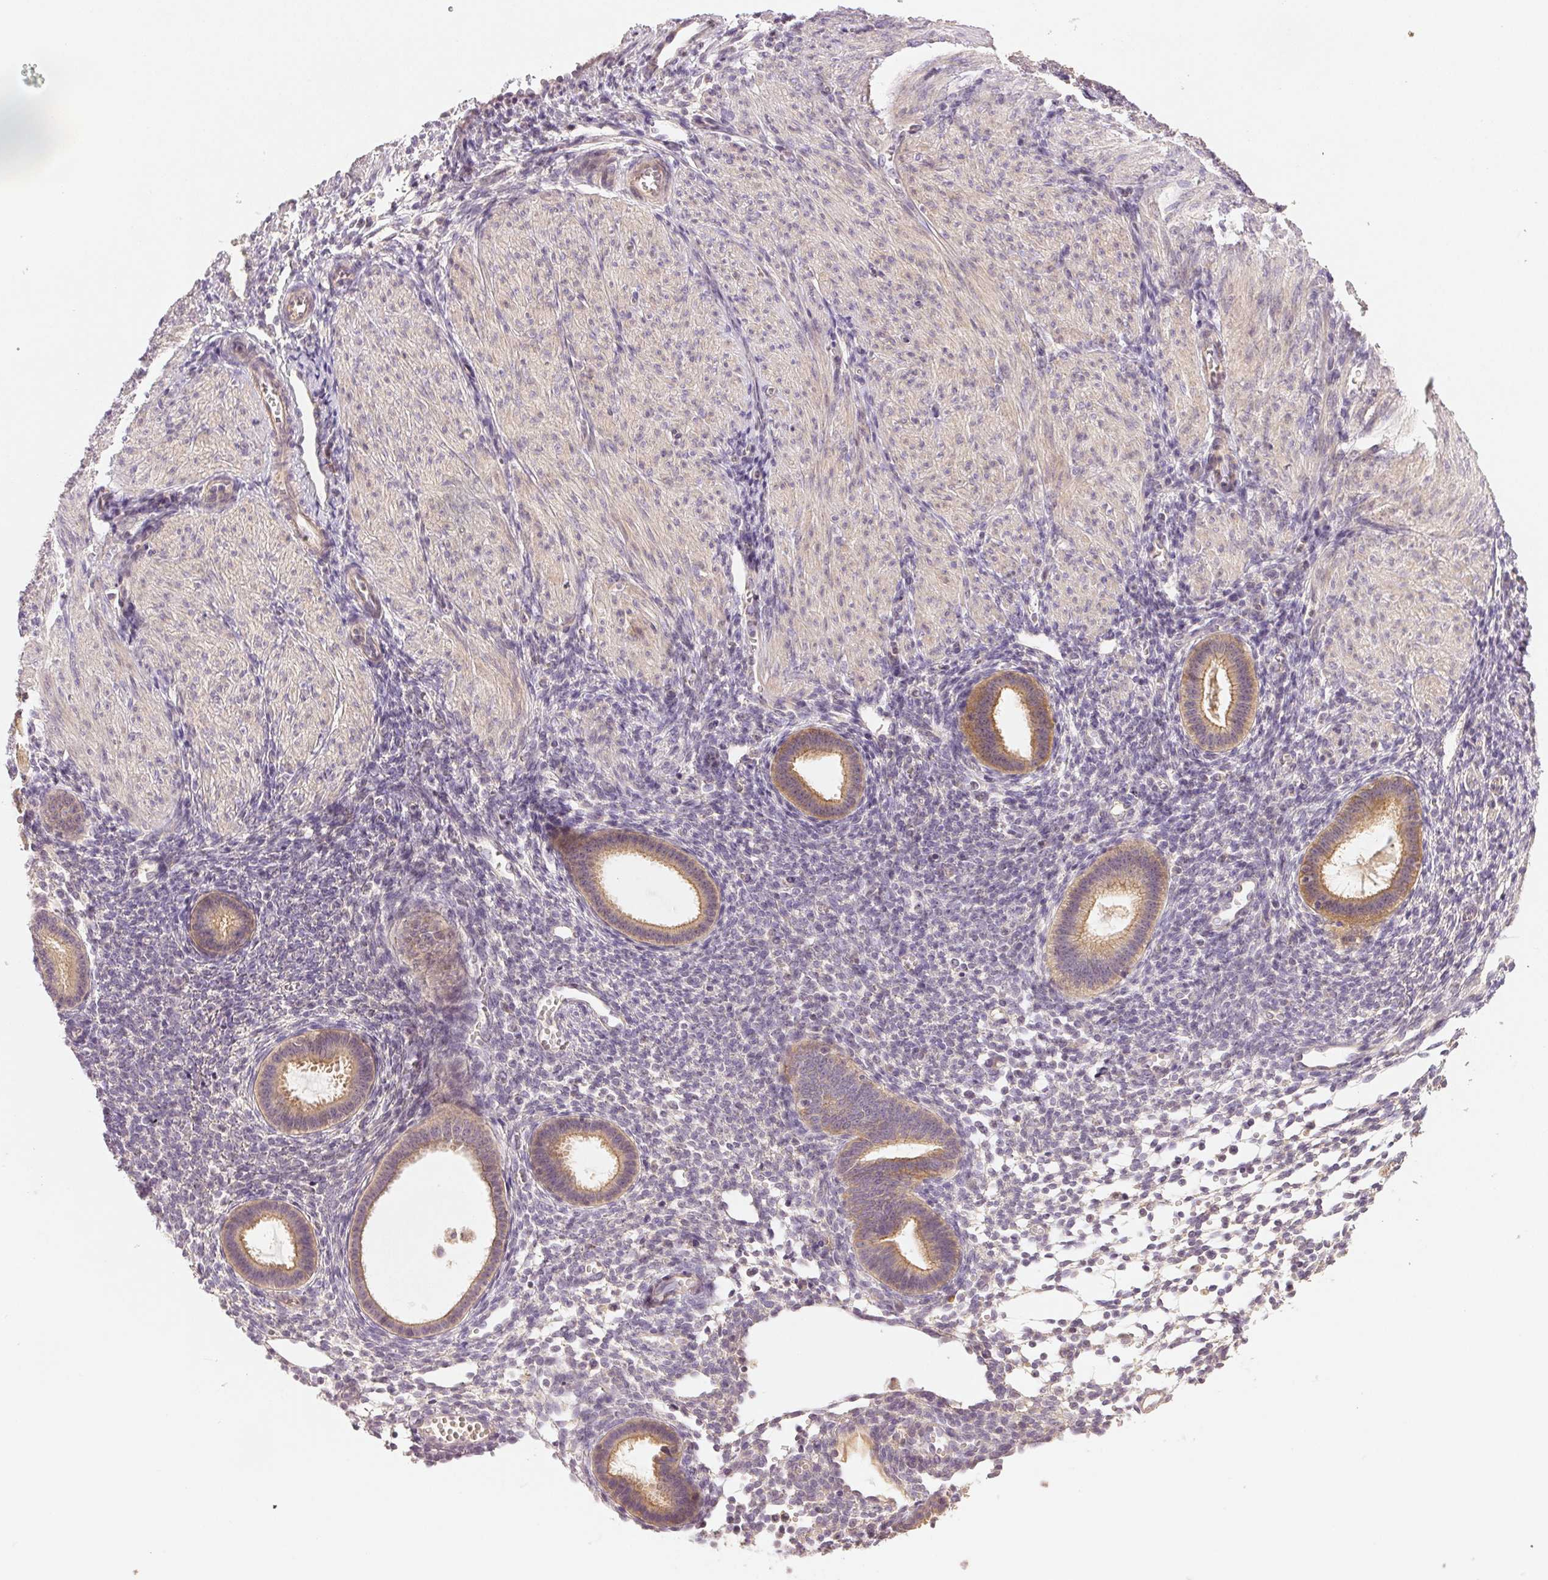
{"staining": {"intensity": "negative", "quantity": "none", "location": "none"}, "tissue": "endometrium", "cell_type": "Cells in endometrial stroma", "image_type": "normal", "snomed": [{"axis": "morphology", "description": "Normal tissue, NOS"}, {"axis": "topography", "description": "Endometrium"}], "caption": "Immunohistochemical staining of benign endometrium shows no significant expression in cells in endometrial stroma. (Brightfield microscopy of DAB (3,3'-diaminobenzidine) immunohistochemistry at high magnification).", "gene": "YIF1B", "patient": {"sex": "female", "age": 36}}